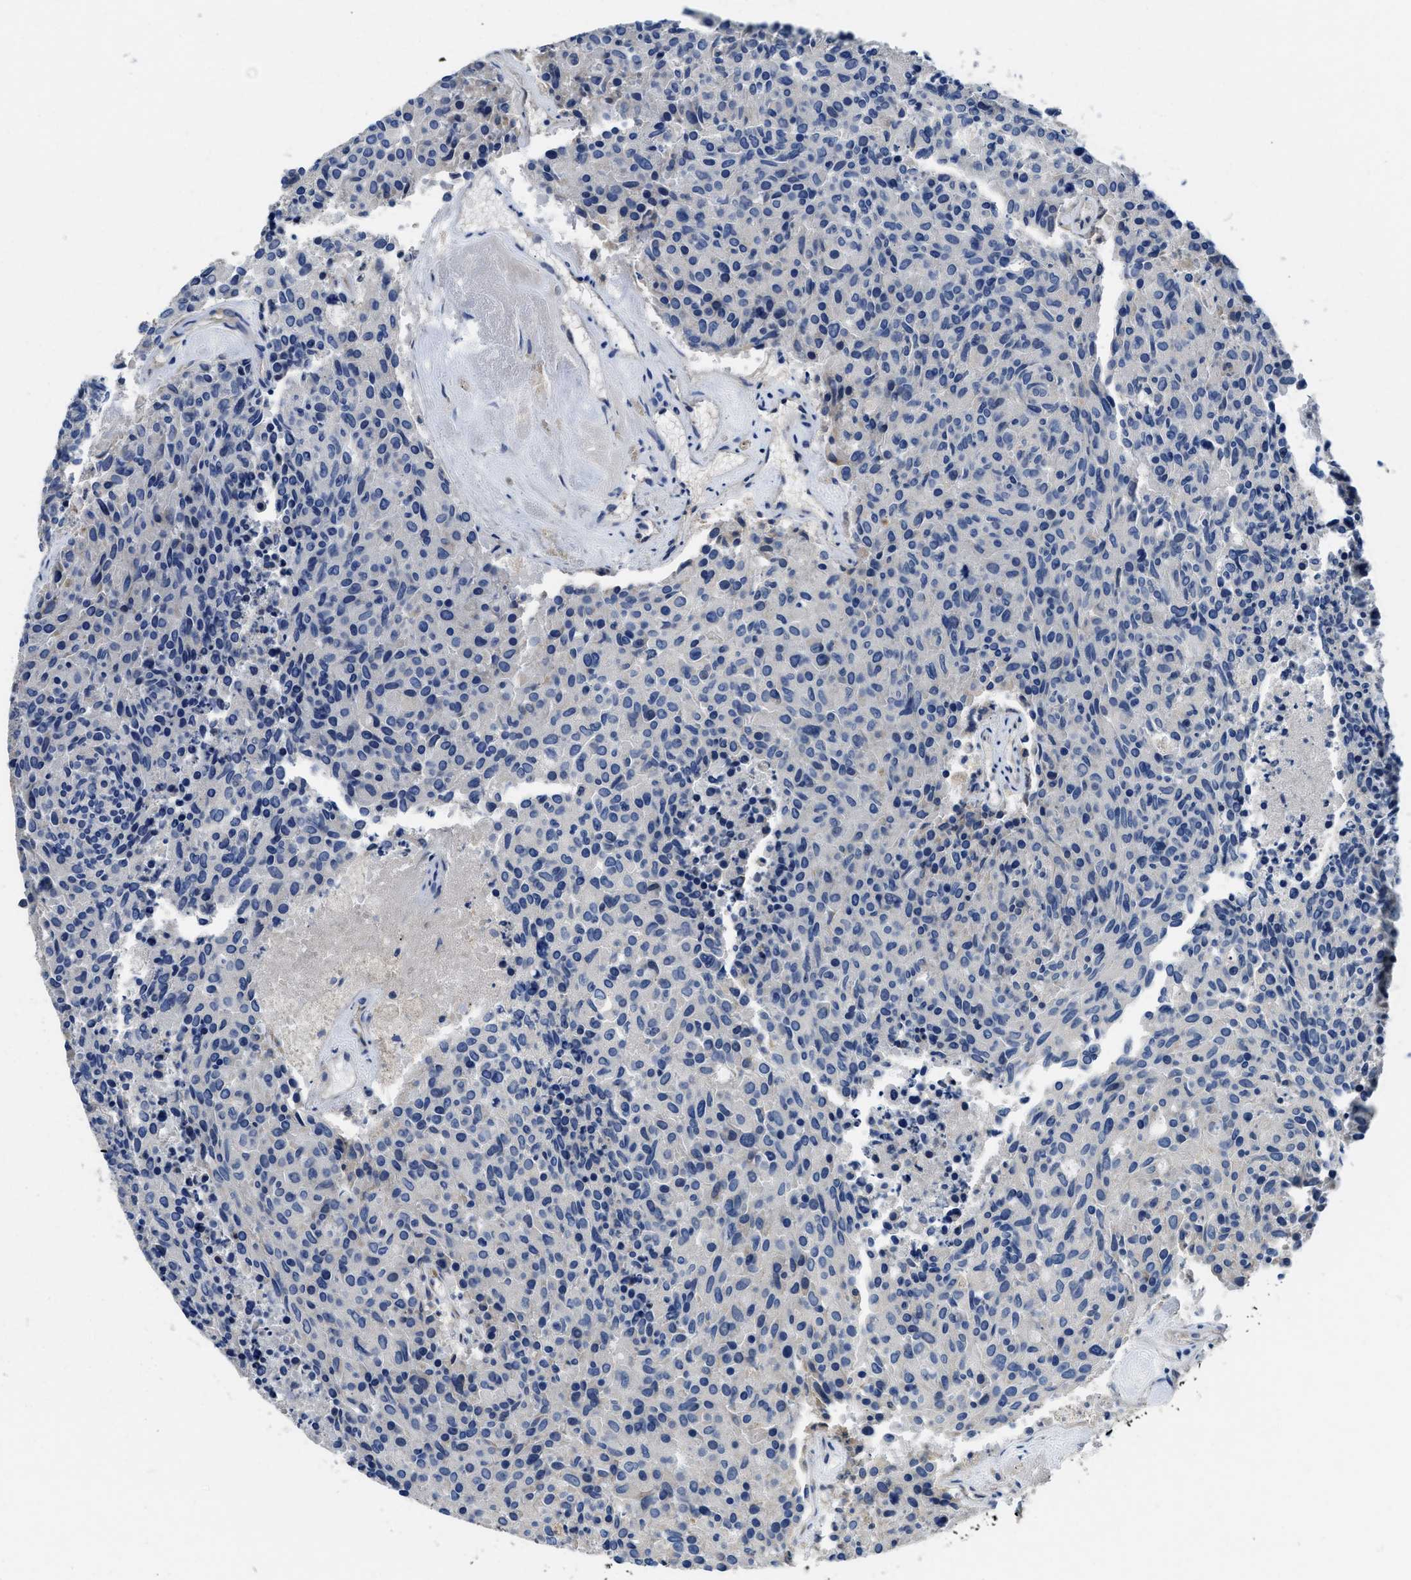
{"staining": {"intensity": "negative", "quantity": "none", "location": "none"}, "tissue": "carcinoid", "cell_type": "Tumor cells", "image_type": "cancer", "snomed": [{"axis": "morphology", "description": "Carcinoid, malignant, NOS"}, {"axis": "topography", "description": "Pancreas"}], "caption": "The photomicrograph demonstrates no significant expression in tumor cells of malignant carcinoid. Brightfield microscopy of IHC stained with DAB (3,3'-diaminobenzidine) (brown) and hematoxylin (blue), captured at high magnification.", "gene": "C1S", "patient": {"sex": "female", "age": 54}}